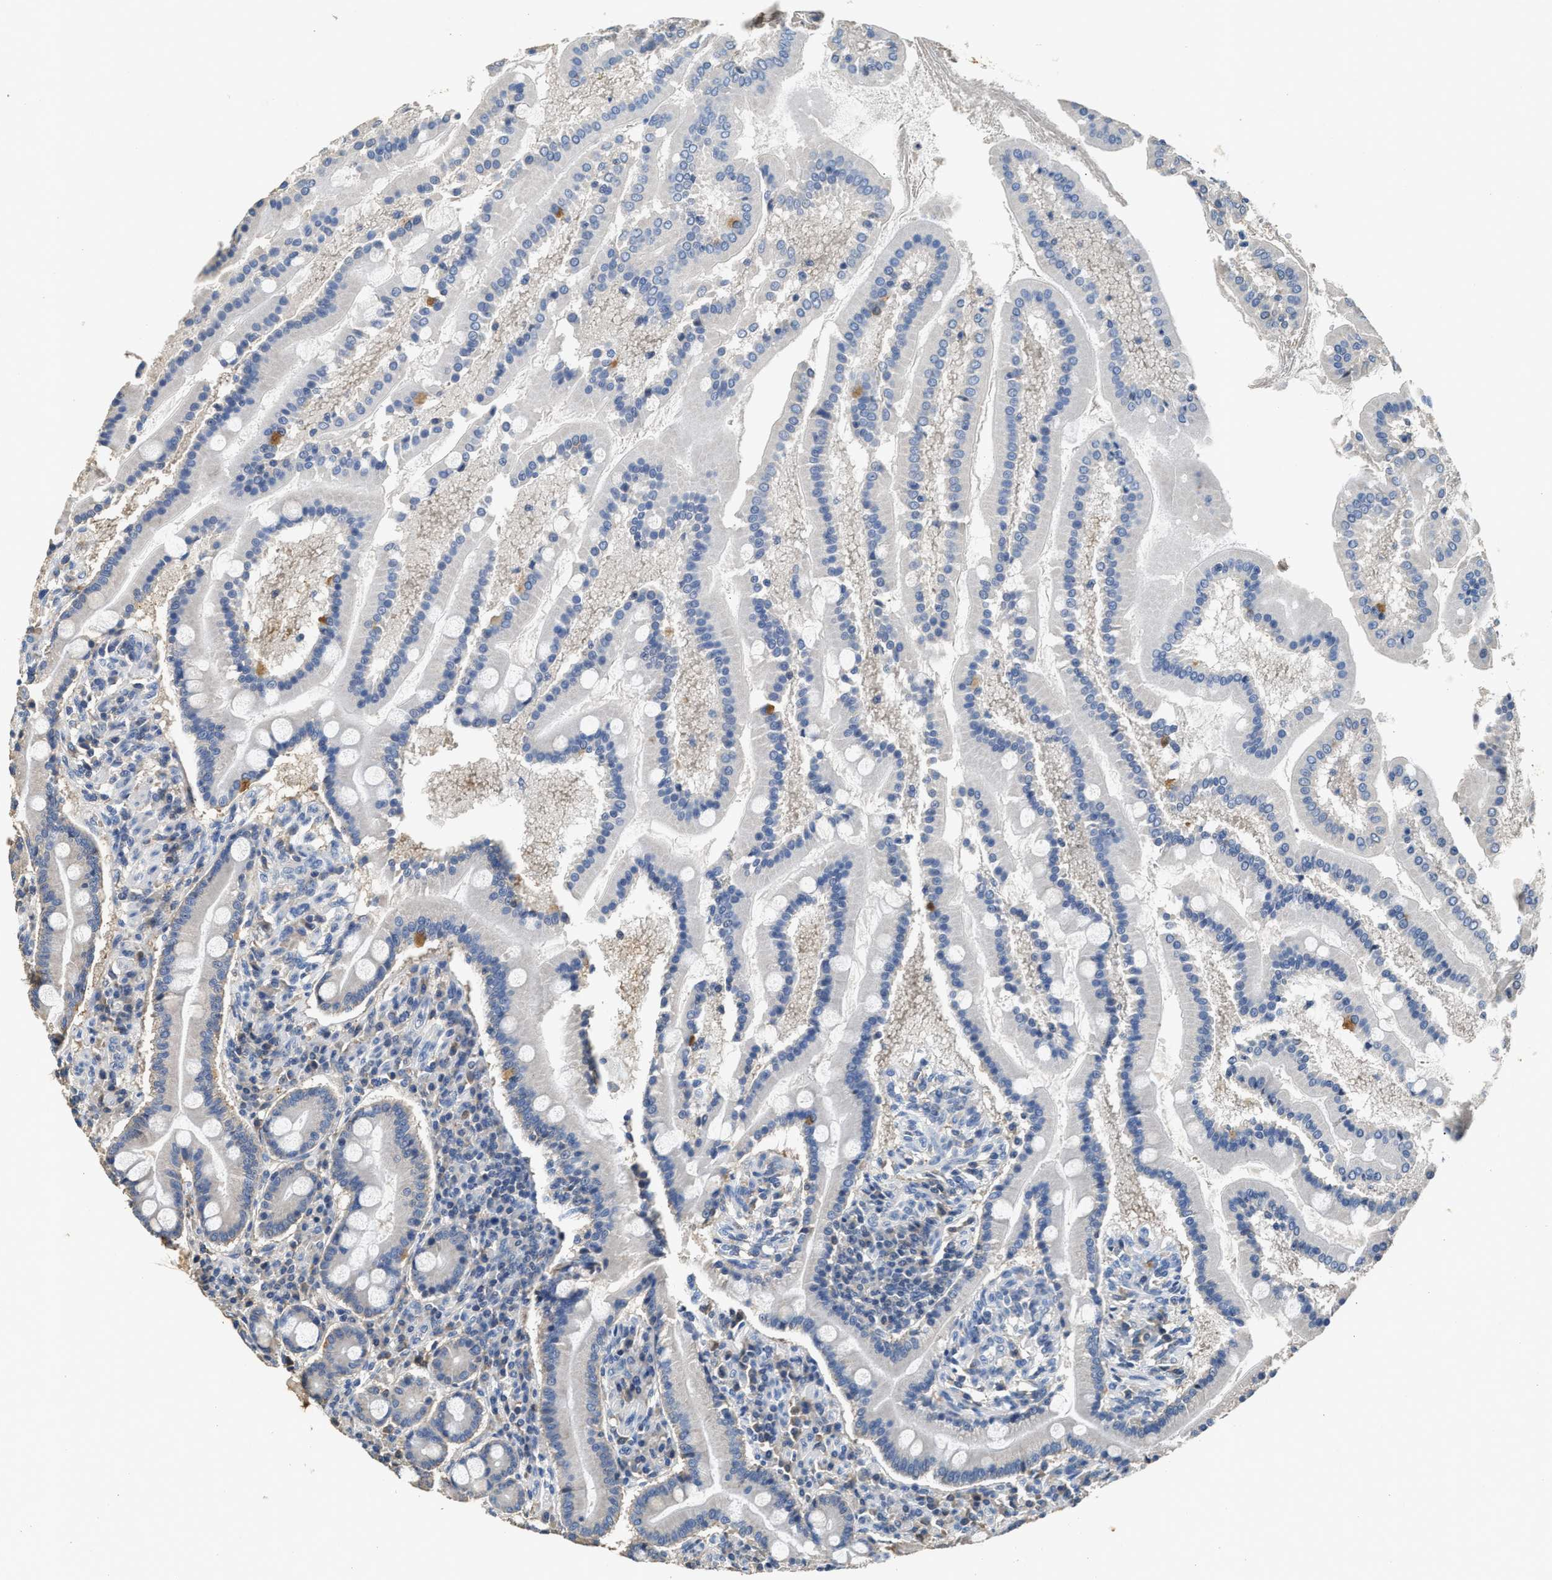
{"staining": {"intensity": "moderate", "quantity": "<25%", "location": "cytoplasmic/membranous"}, "tissue": "duodenum", "cell_type": "Glandular cells", "image_type": "normal", "snomed": [{"axis": "morphology", "description": "Normal tissue, NOS"}, {"axis": "topography", "description": "Duodenum"}], "caption": "Moderate cytoplasmic/membranous staining for a protein is appreciated in approximately <25% of glandular cells of benign duodenum using IHC.", "gene": "C3", "patient": {"sex": "male", "age": 50}}